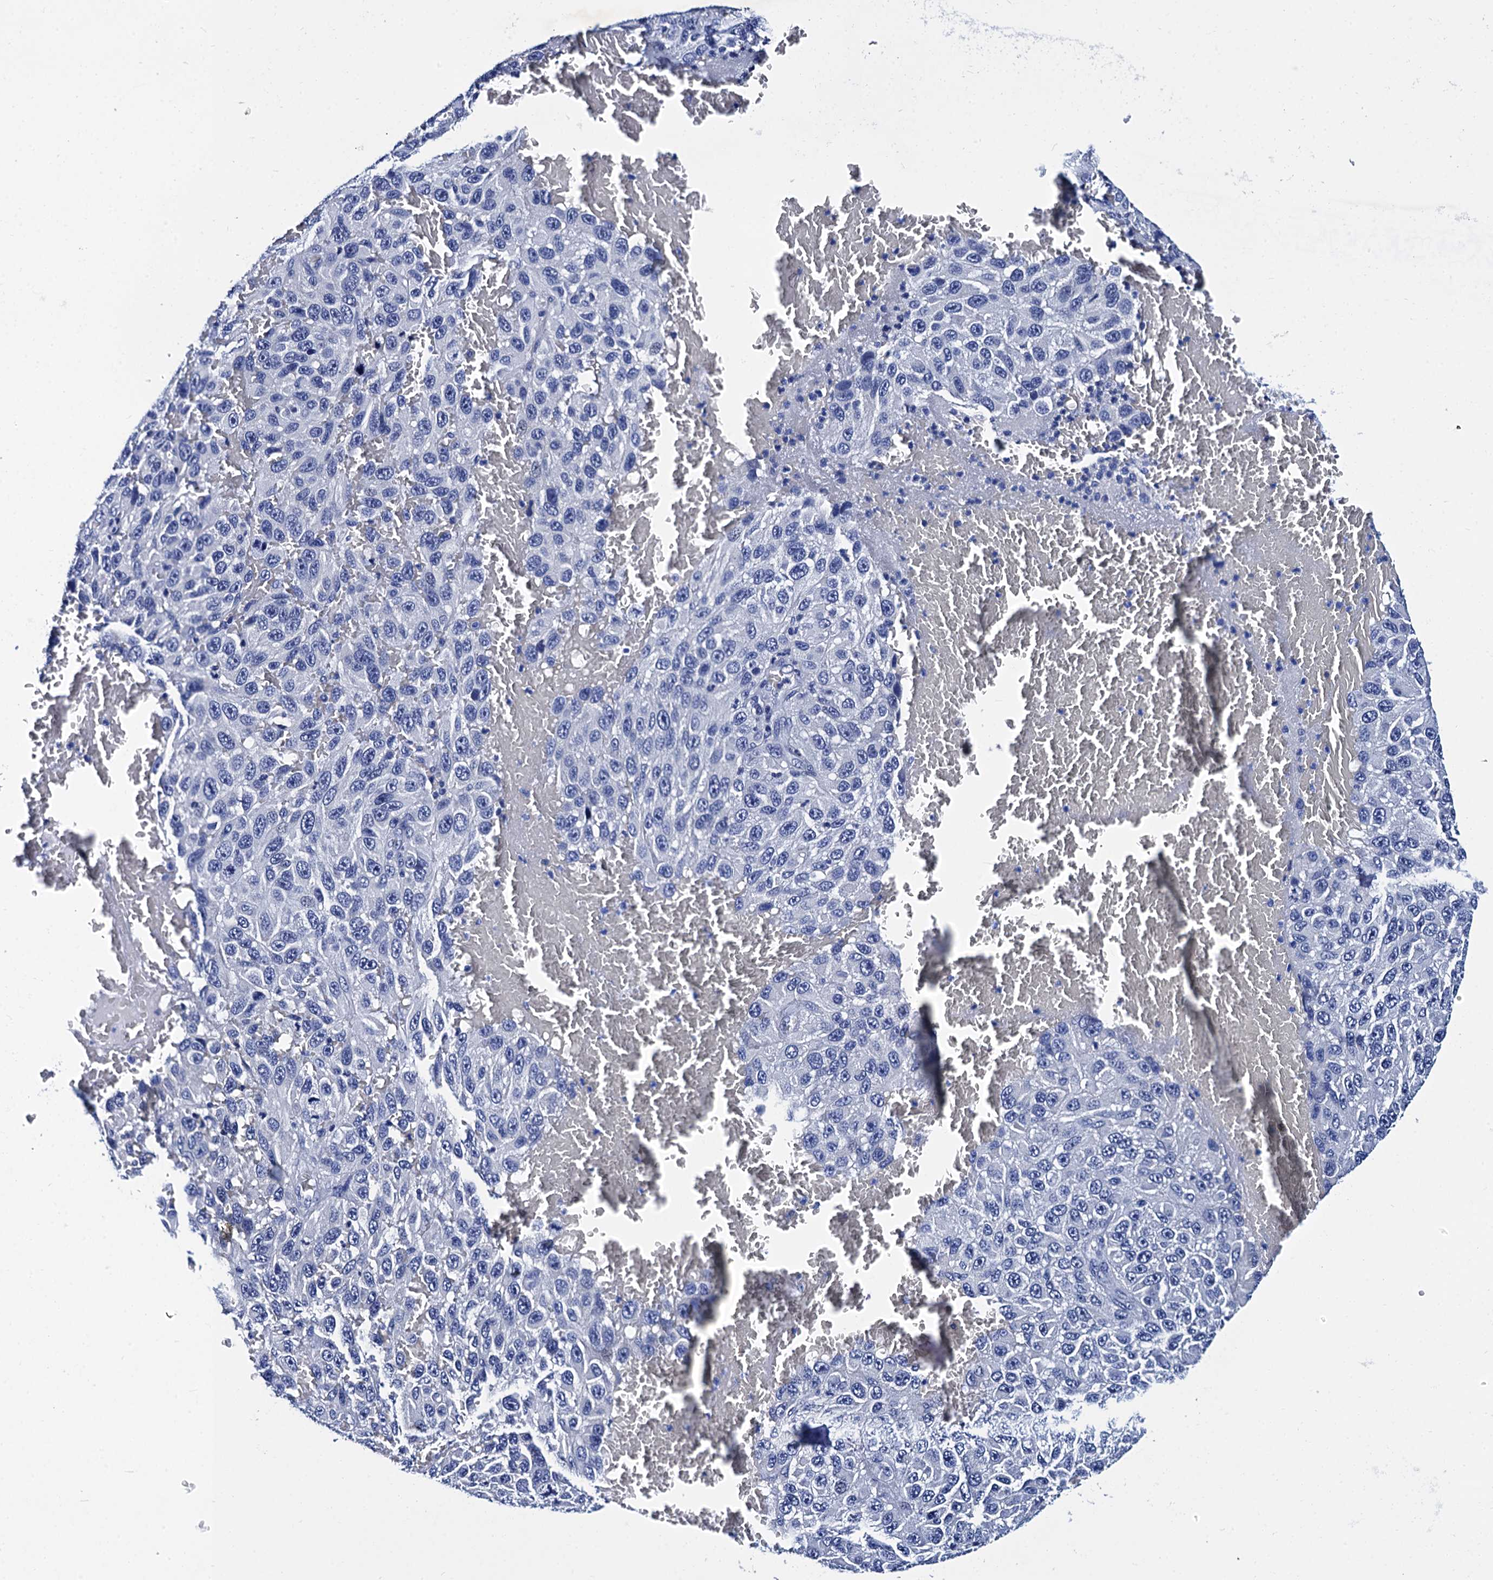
{"staining": {"intensity": "negative", "quantity": "none", "location": "none"}, "tissue": "melanoma", "cell_type": "Tumor cells", "image_type": "cancer", "snomed": [{"axis": "morphology", "description": "Normal tissue, NOS"}, {"axis": "morphology", "description": "Malignant melanoma, NOS"}, {"axis": "topography", "description": "Skin"}], "caption": "Tumor cells are negative for protein expression in human malignant melanoma. (Brightfield microscopy of DAB (3,3'-diaminobenzidine) immunohistochemistry at high magnification).", "gene": "MYBPC3", "patient": {"sex": "female", "age": 96}}